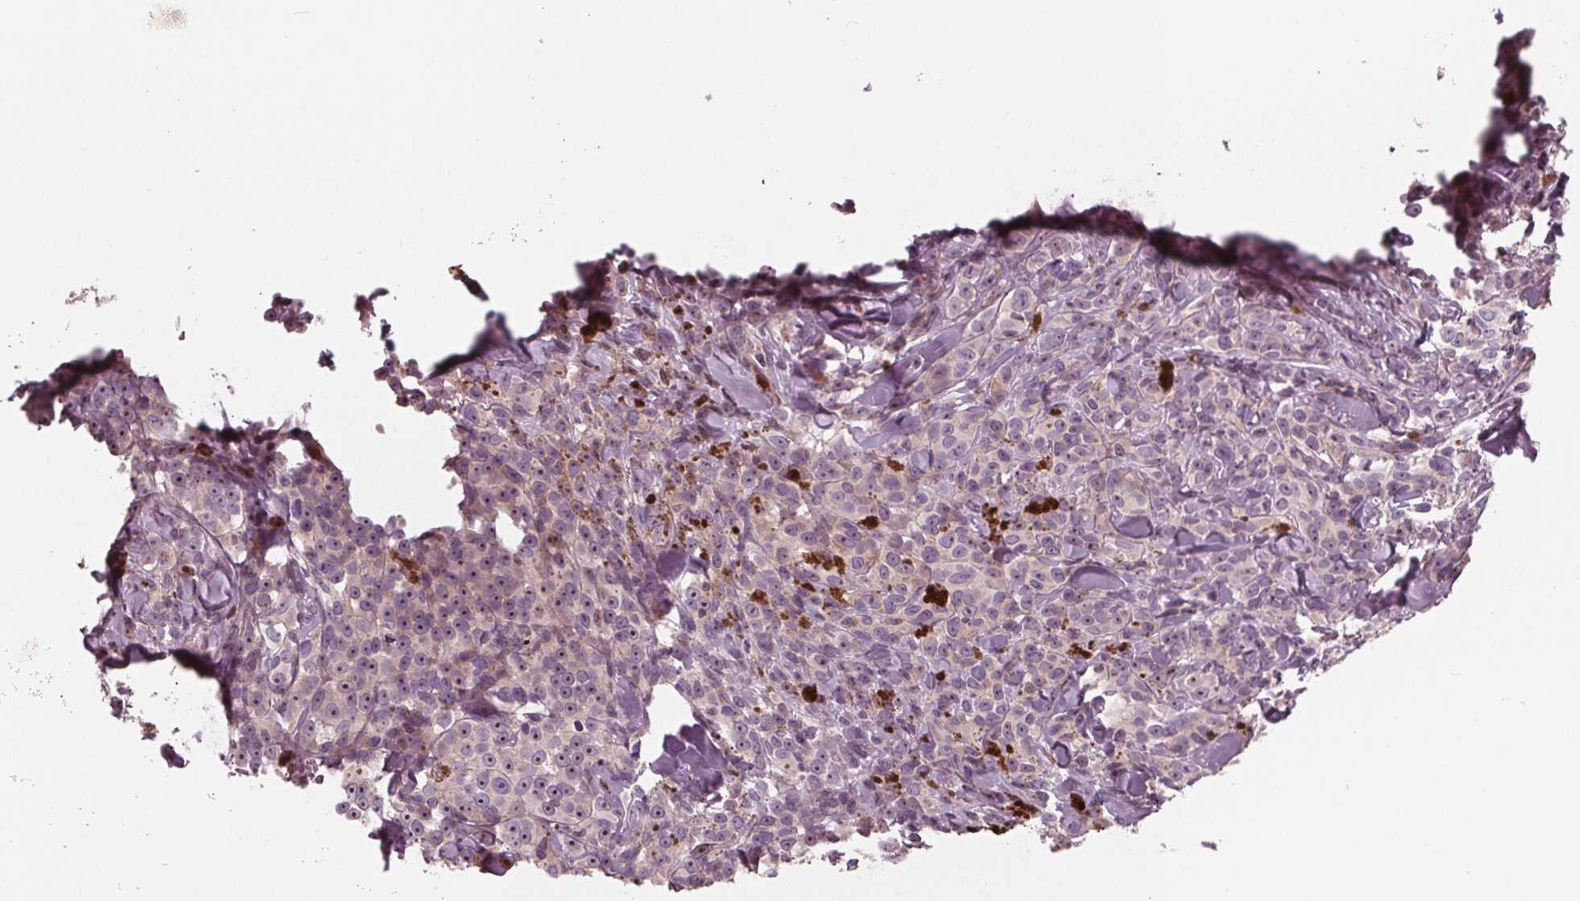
{"staining": {"intensity": "negative", "quantity": "none", "location": "none"}, "tissue": "melanoma", "cell_type": "Tumor cells", "image_type": "cancer", "snomed": [{"axis": "morphology", "description": "Malignant melanoma, NOS"}, {"axis": "topography", "description": "Skin"}], "caption": "IHC photomicrograph of neoplastic tissue: human malignant melanoma stained with DAB (3,3'-diaminobenzidine) reveals no significant protein expression in tumor cells.", "gene": "NUP210", "patient": {"sex": "male", "age": 85}}